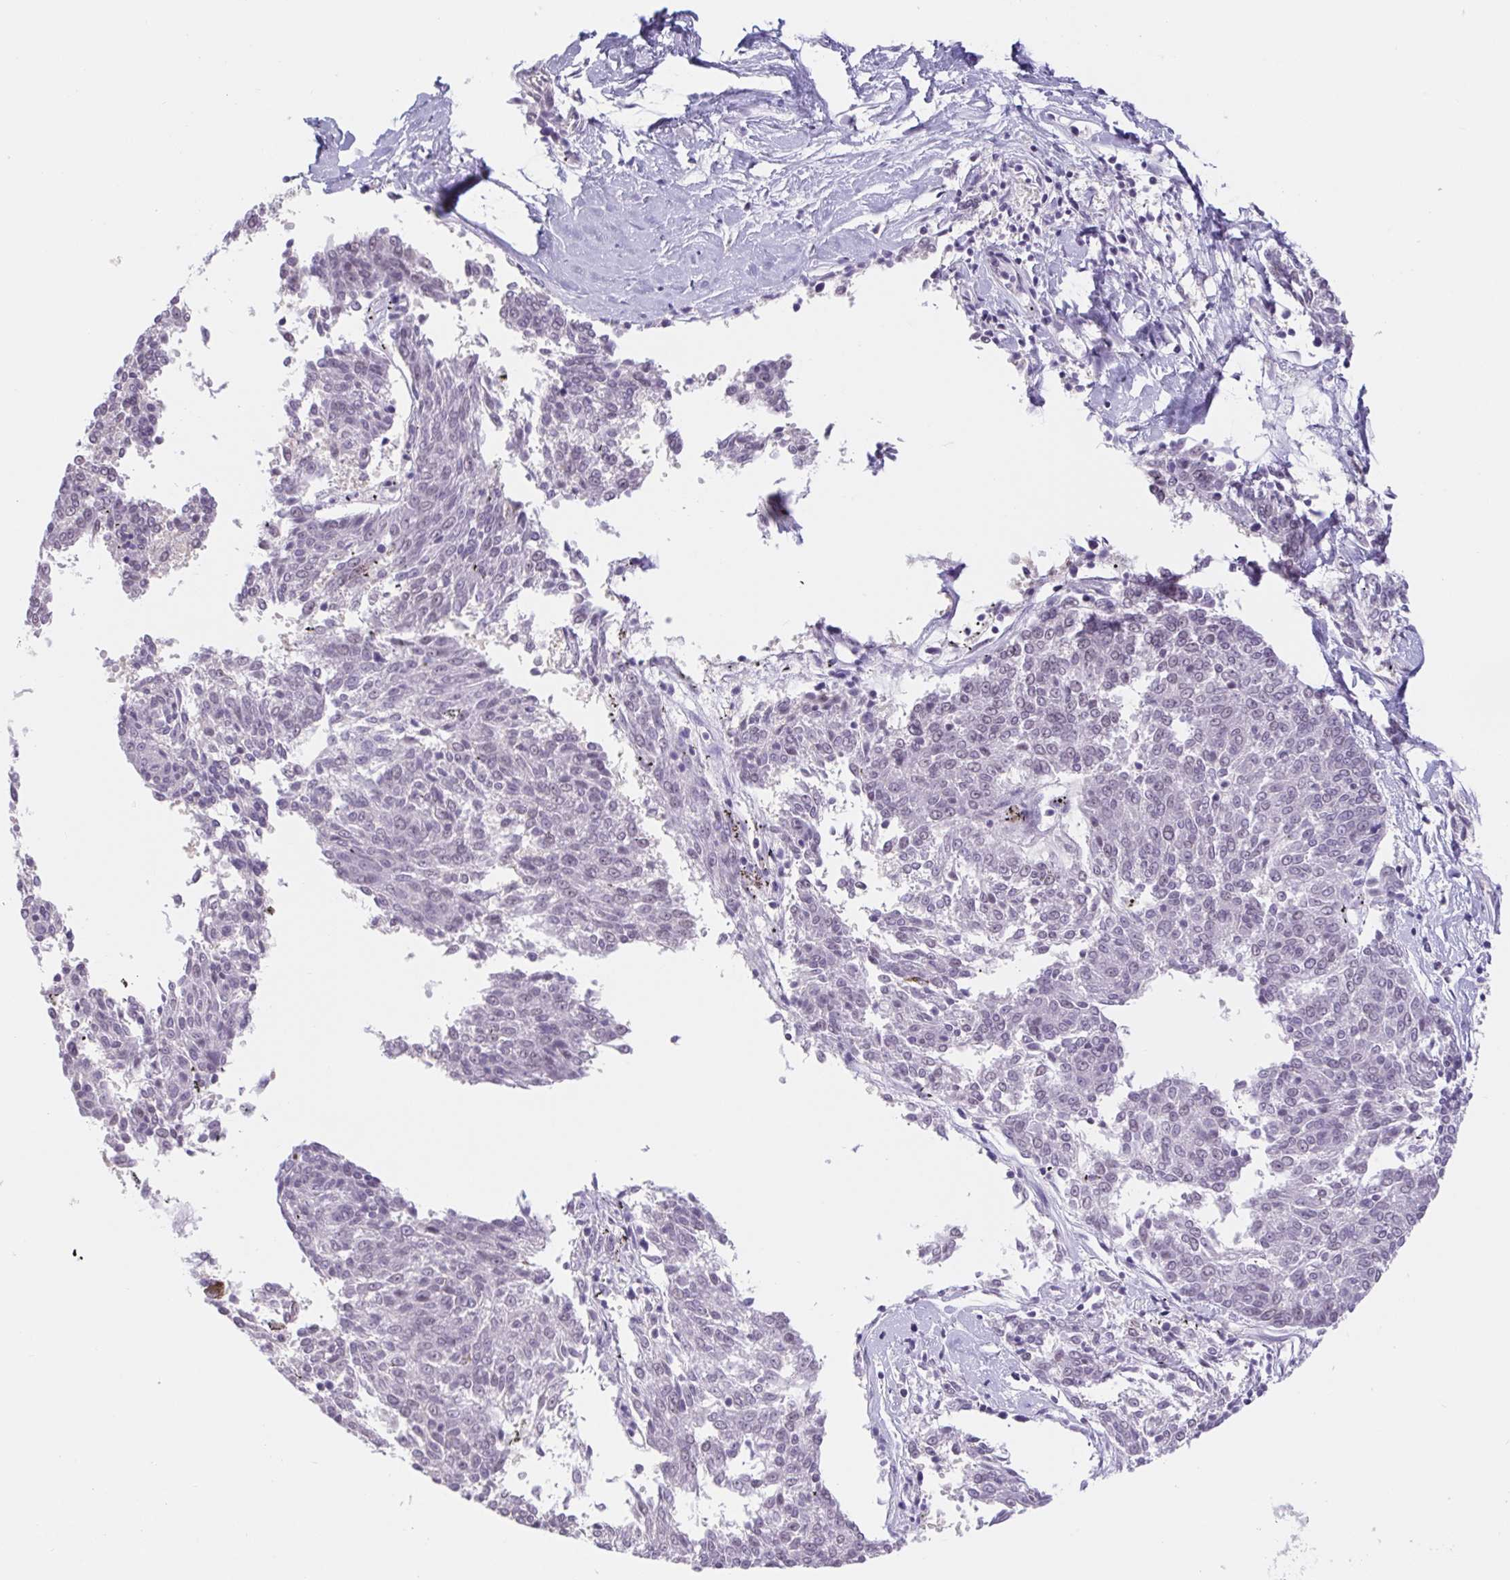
{"staining": {"intensity": "negative", "quantity": "none", "location": "none"}, "tissue": "melanoma", "cell_type": "Tumor cells", "image_type": "cancer", "snomed": [{"axis": "morphology", "description": "Malignant melanoma, NOS"}, {"axis": "topography", "description": "Skin"}], "caption": "Tumor cells are negative for brown protein staining in melanoma.", "gene": "CAND1", "patient": {"sex": "female", "age": 72}}